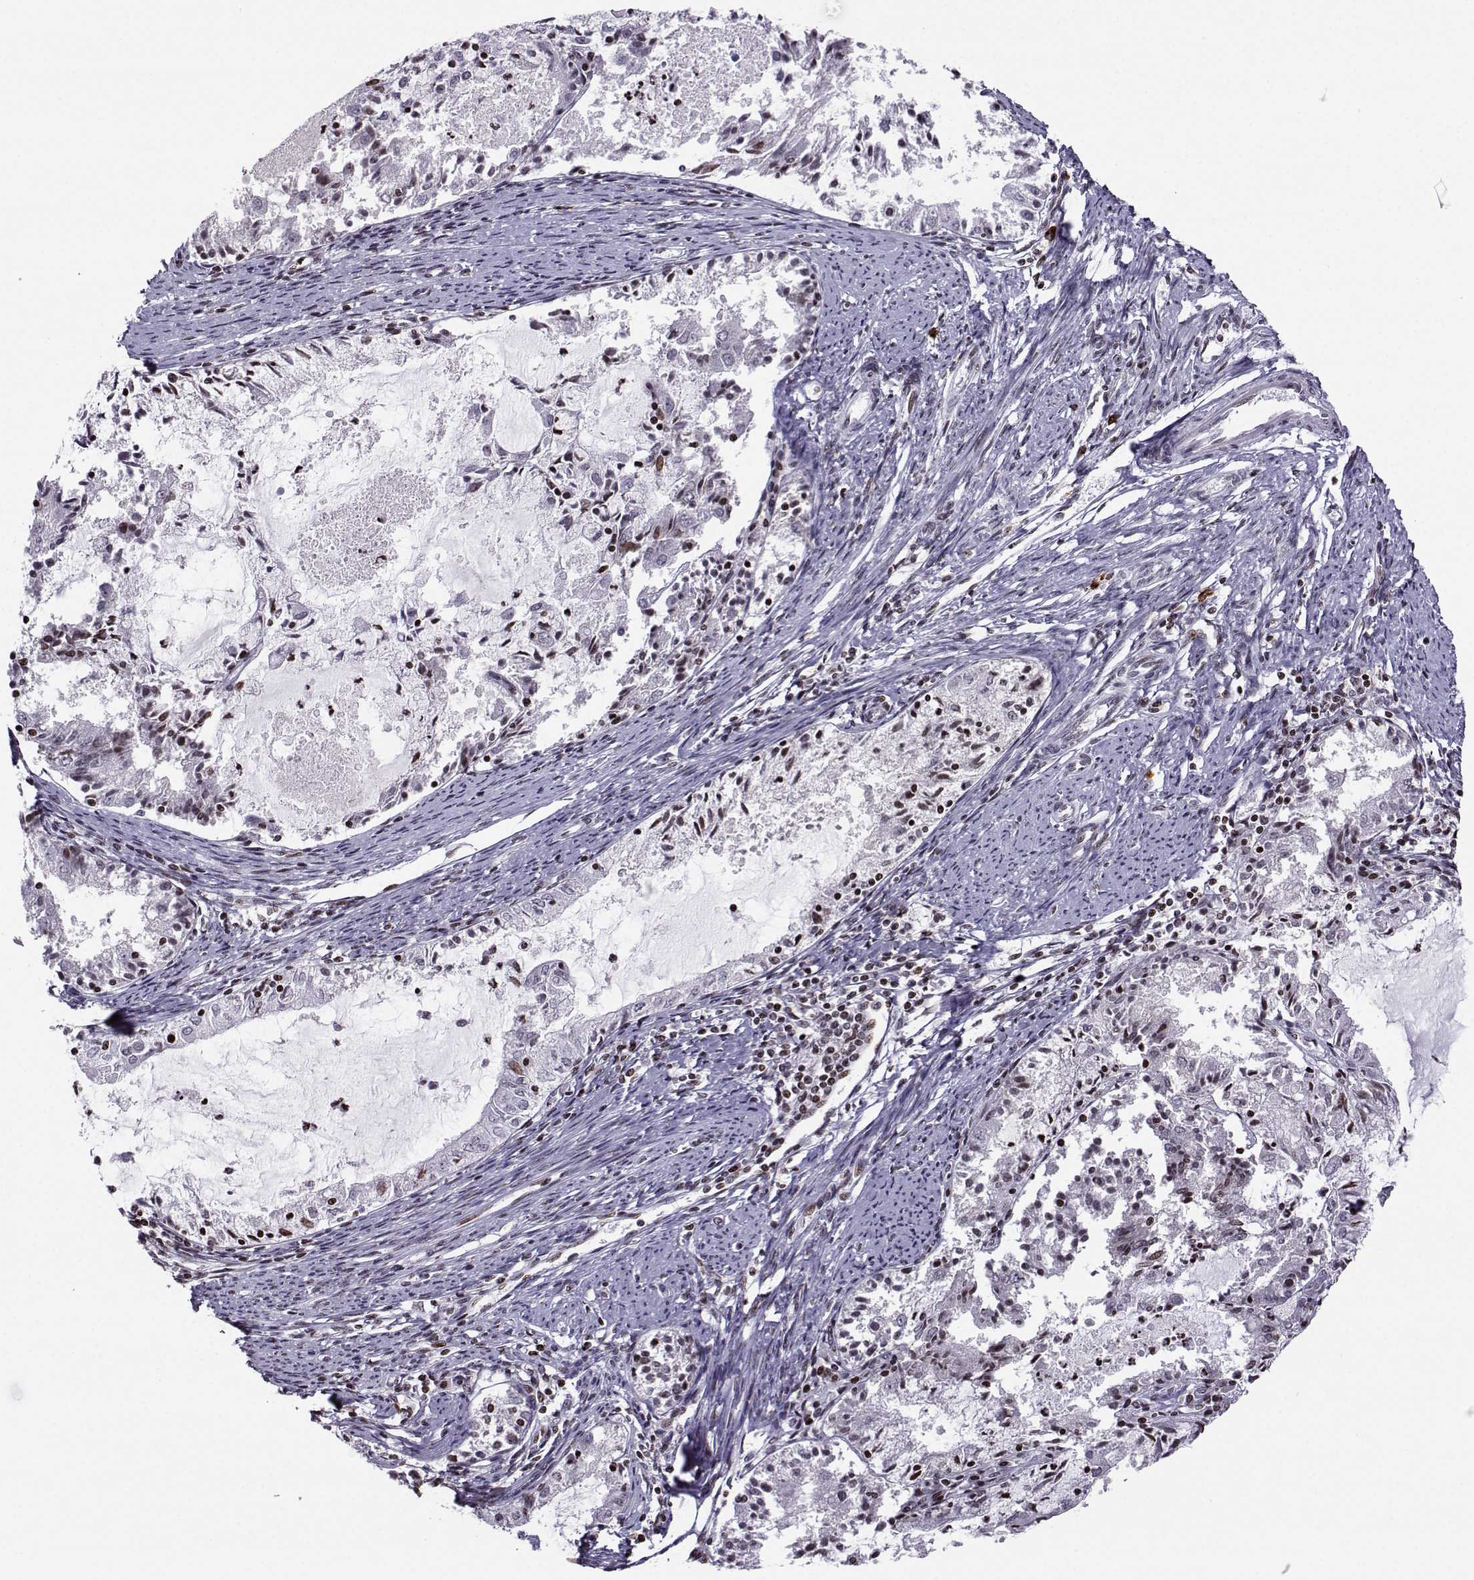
{"staining": {"intensity": "negative", "quantity": "none", "location": "none"}, "tissue": "endometrial cancer", "cell_type": "Tumor cells", "image_type": "cancer", "snomed": [{"axis": "morphology", "description": "Adenocarcinoma, NOS"}, {"axis": "topography", "description": "Endometrium"}], "caption": "This histopathology image is of endometrial cancer stained with IHC to label a protein in brown with the nuclei are counter-stained blue. There is no staining in tumor cells.", "gene": "ZNF19", "patient": {"sex": "female", "age": 57}}